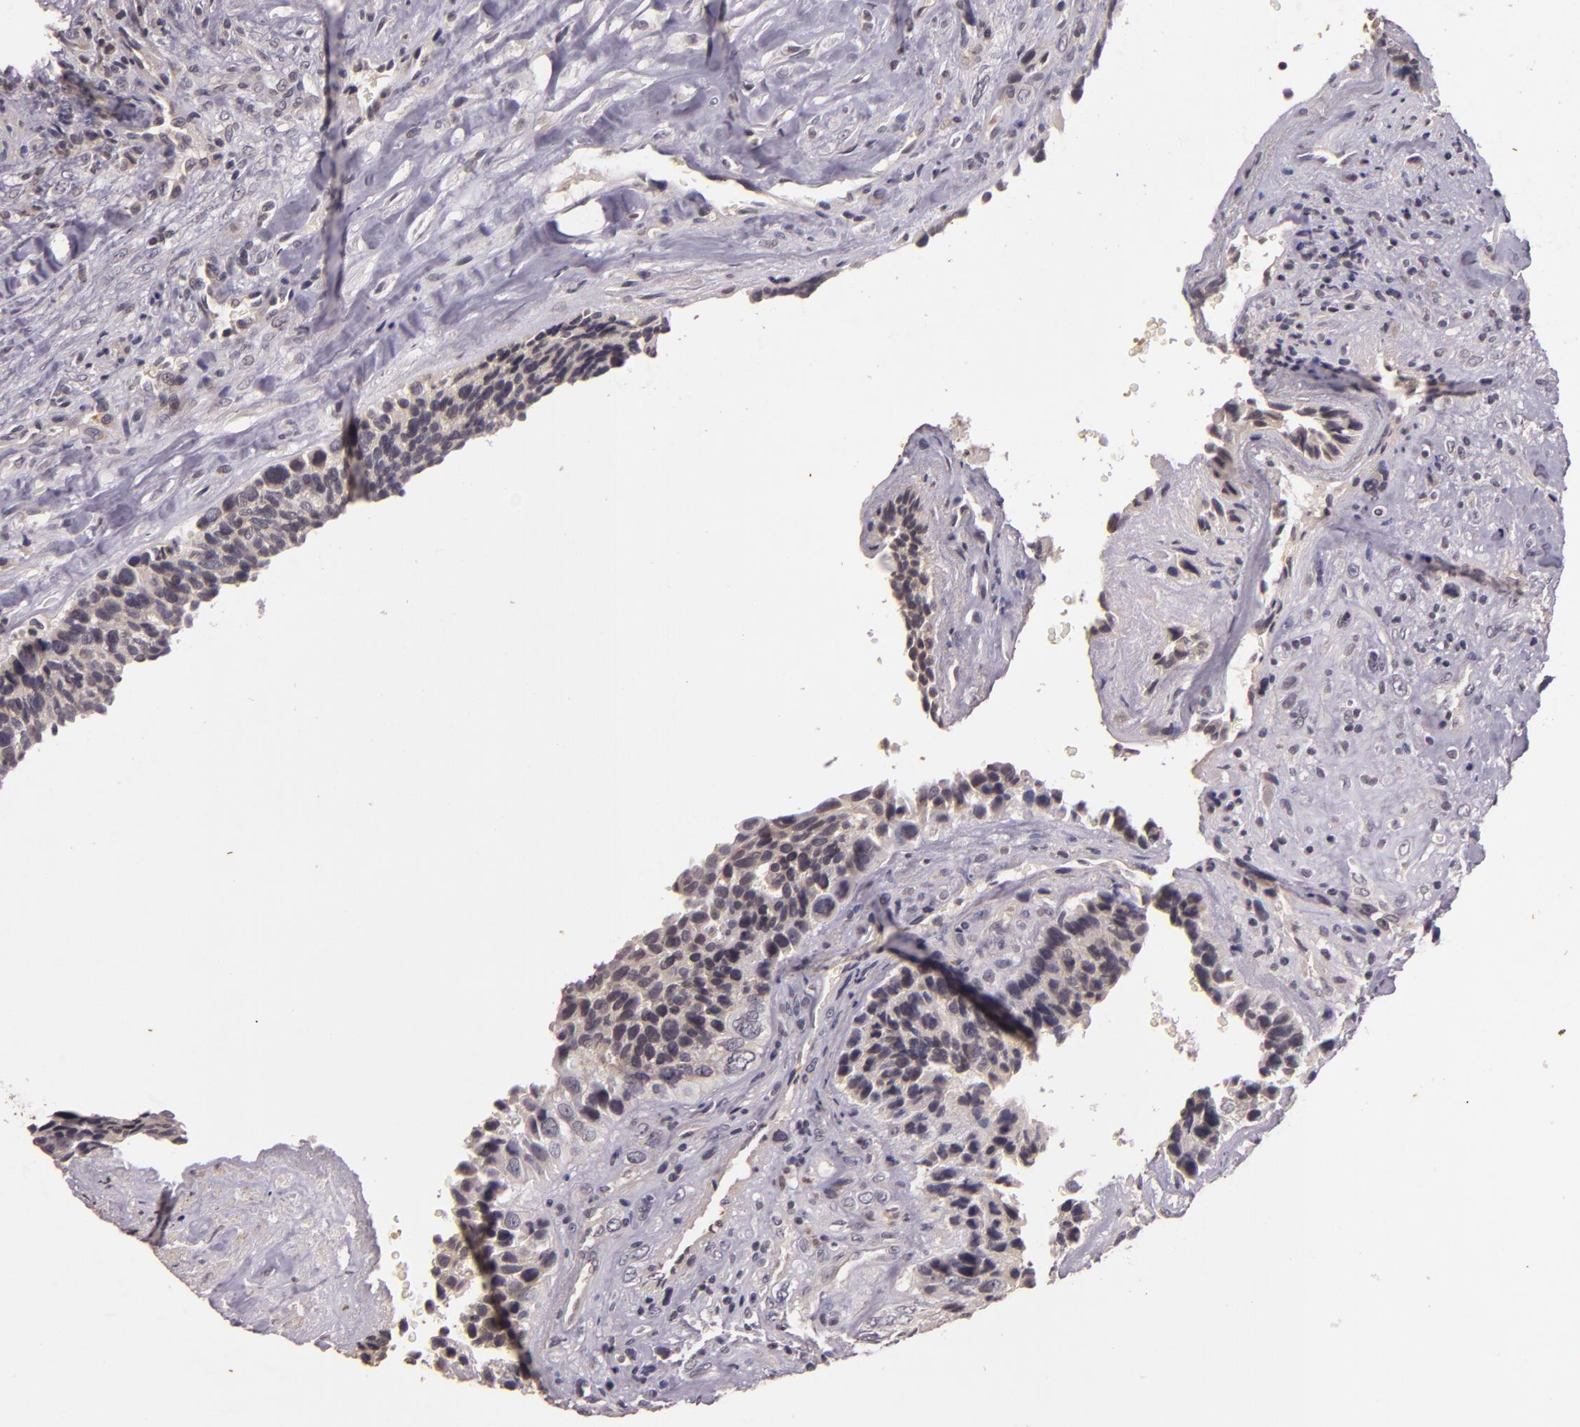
{"staining": {"intensity": "negative", "quantity": "none", "location": "none"}, "tissue": "breast cancer", "cell_type": "Tumor cells", "image_type": "cancer", "snomed": [{"axis": "morphology", "description": "Neoplasm, malignant, NOS"}, {"axis": "topography", "description": "Breast"}], "caption": "A photomicrograph of human breast neoplasm (malignant) is negative for staining in tumor cells.", "gene": "TFF1", "patient": {"sex": "female", "age": 50}}